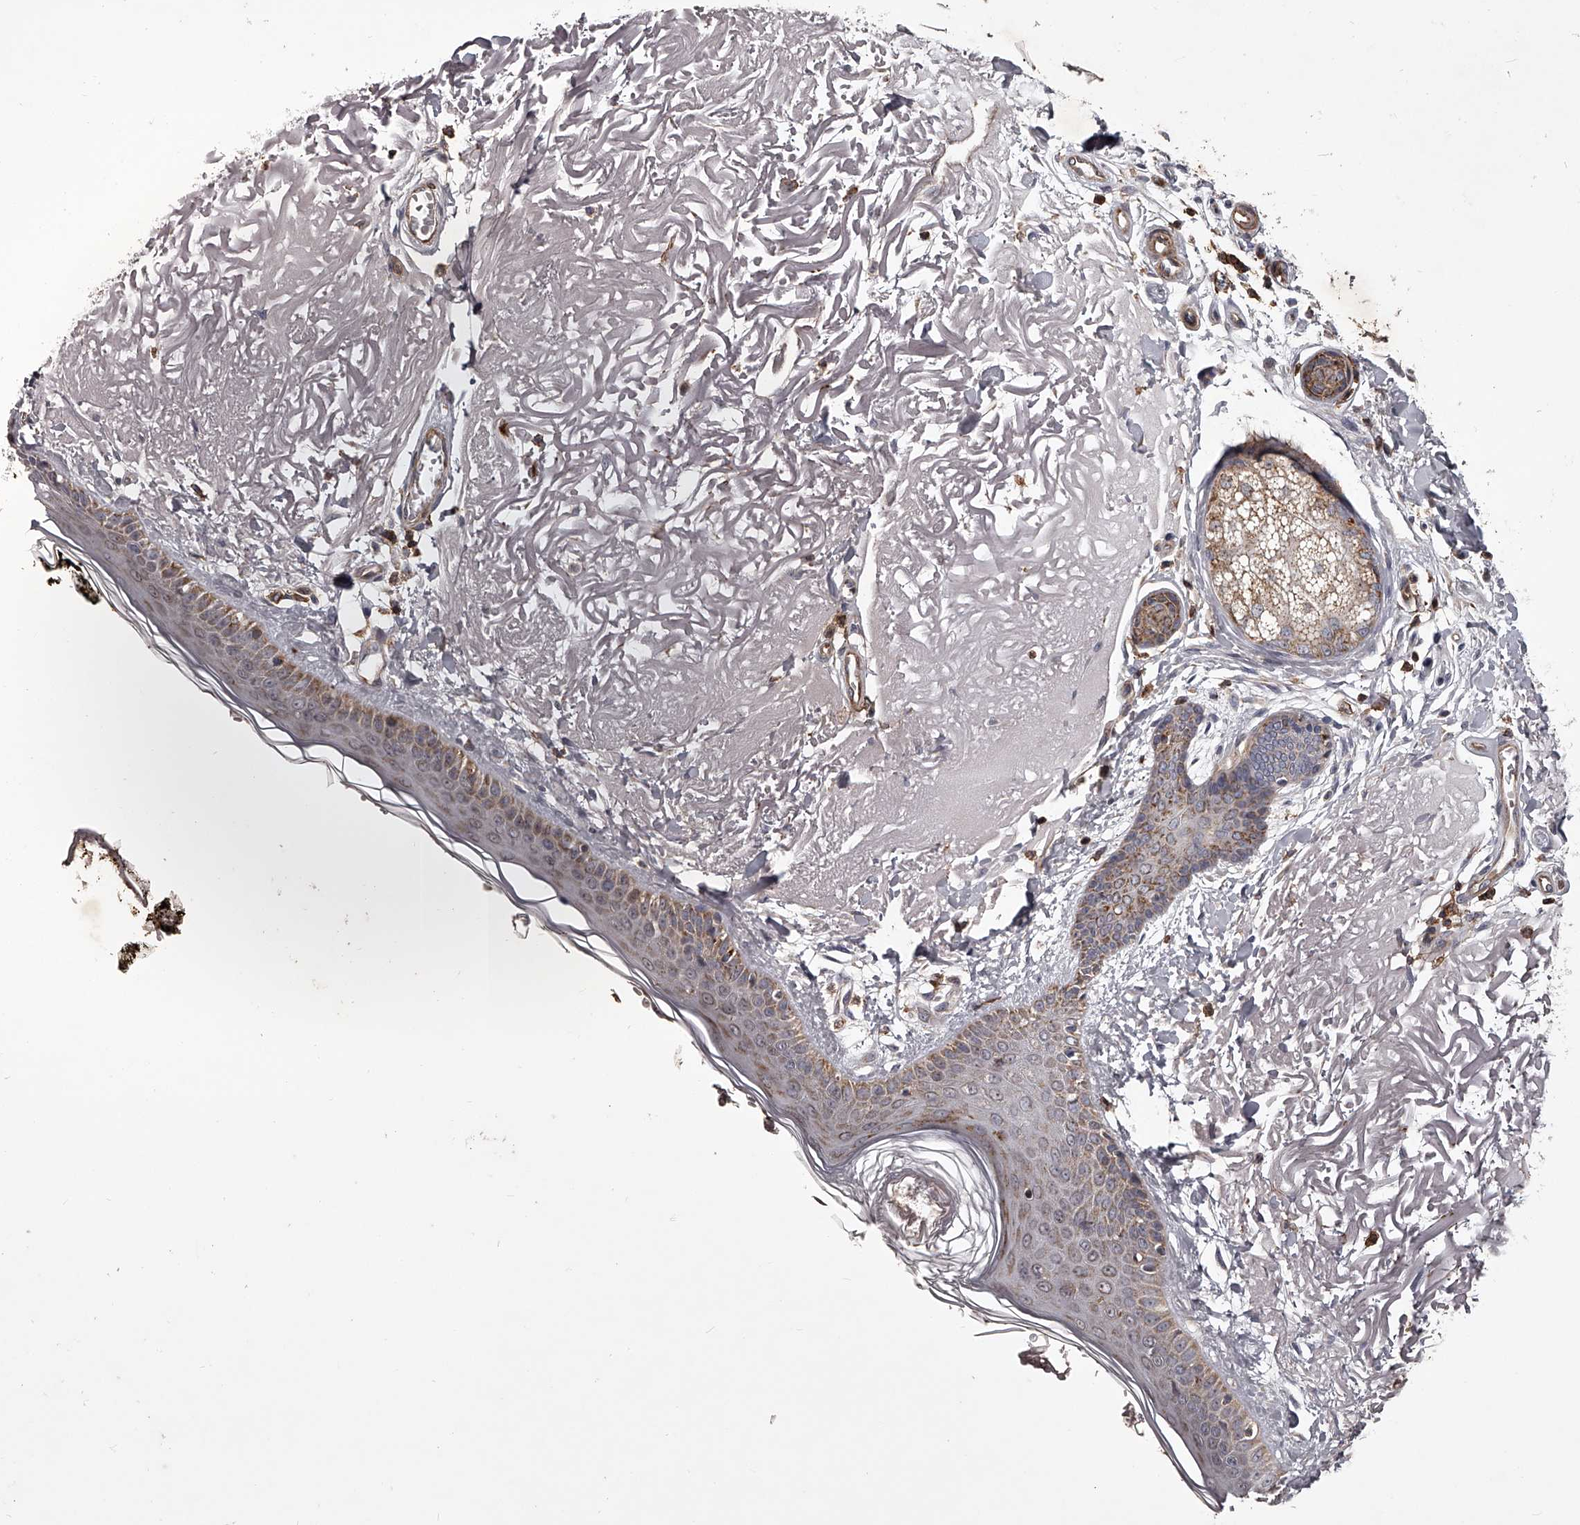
{"staining": {"intensity": "moderate", "quantity": "<25%", "location": "cytoplasmic/membranous"}, "tissue": "skin", "cell_type": "Fibroblasts", "image_type": "normal", "snomed": [{"axis": "morphology", "description": "Normal tissue, NOS"}, {"axis": "topography", "description": "Skin"}, {"axis": "topography", "description": "Skeletal muscle"}], "caption": "Immunohistochemical staining of normal skin shows <25% levels of moderate cytoplasmic/membranous protein staining in about <25% of fibroblasts. The protein is stained brown, and the nuclei are stained in blue (DAB IHC with brightfield microscopy, high magnification).", "gene": "RRP36", "patient": {"sex": "male", "age": 83}}